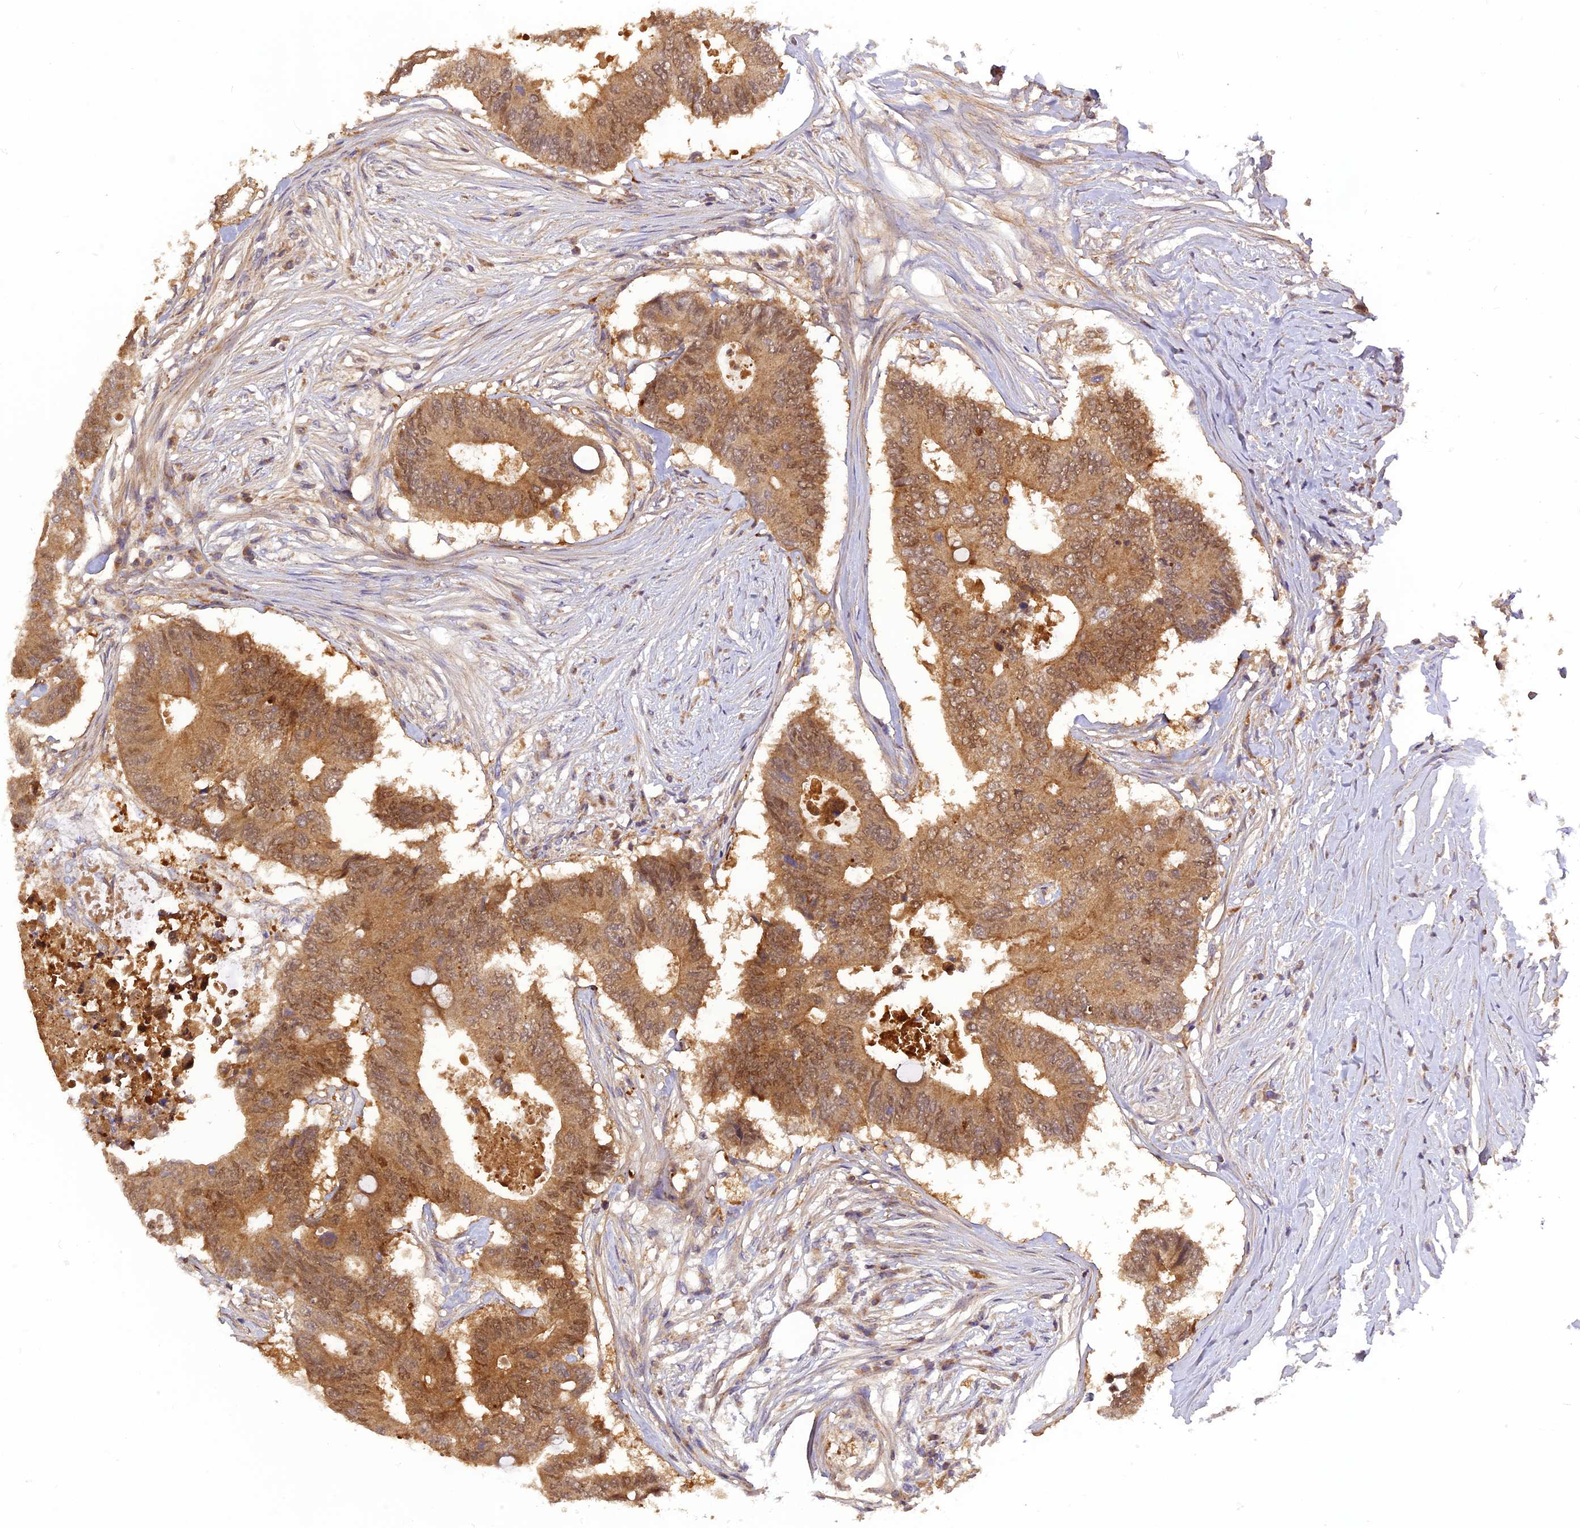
{"staining": {"intensity": "moderate", "quantity": ">75%", "location": "cytoplasmic/membranous,nuclear"}, "tissue": "colorectal cancer", "cell_type": "Tumor cells", "image_type": "cancer", "snomed": [{"axis": "morphology", "description": "Adenocarcinoma, NOS"}, {"axis": "topography", "description": "Colon"}], "caption": "Brown immunohistochemical staining in colorectal adenocarcinoma shows moderate cytoplasmic/membranous and nuclear positivity in about >75% of tumor cells. (DAB (3,3'-diaminobenzidine) IHC with brightfield microscopy, high magnification).", "gene": "RPIA", "patient": {"sex": "male", "age": 71}}